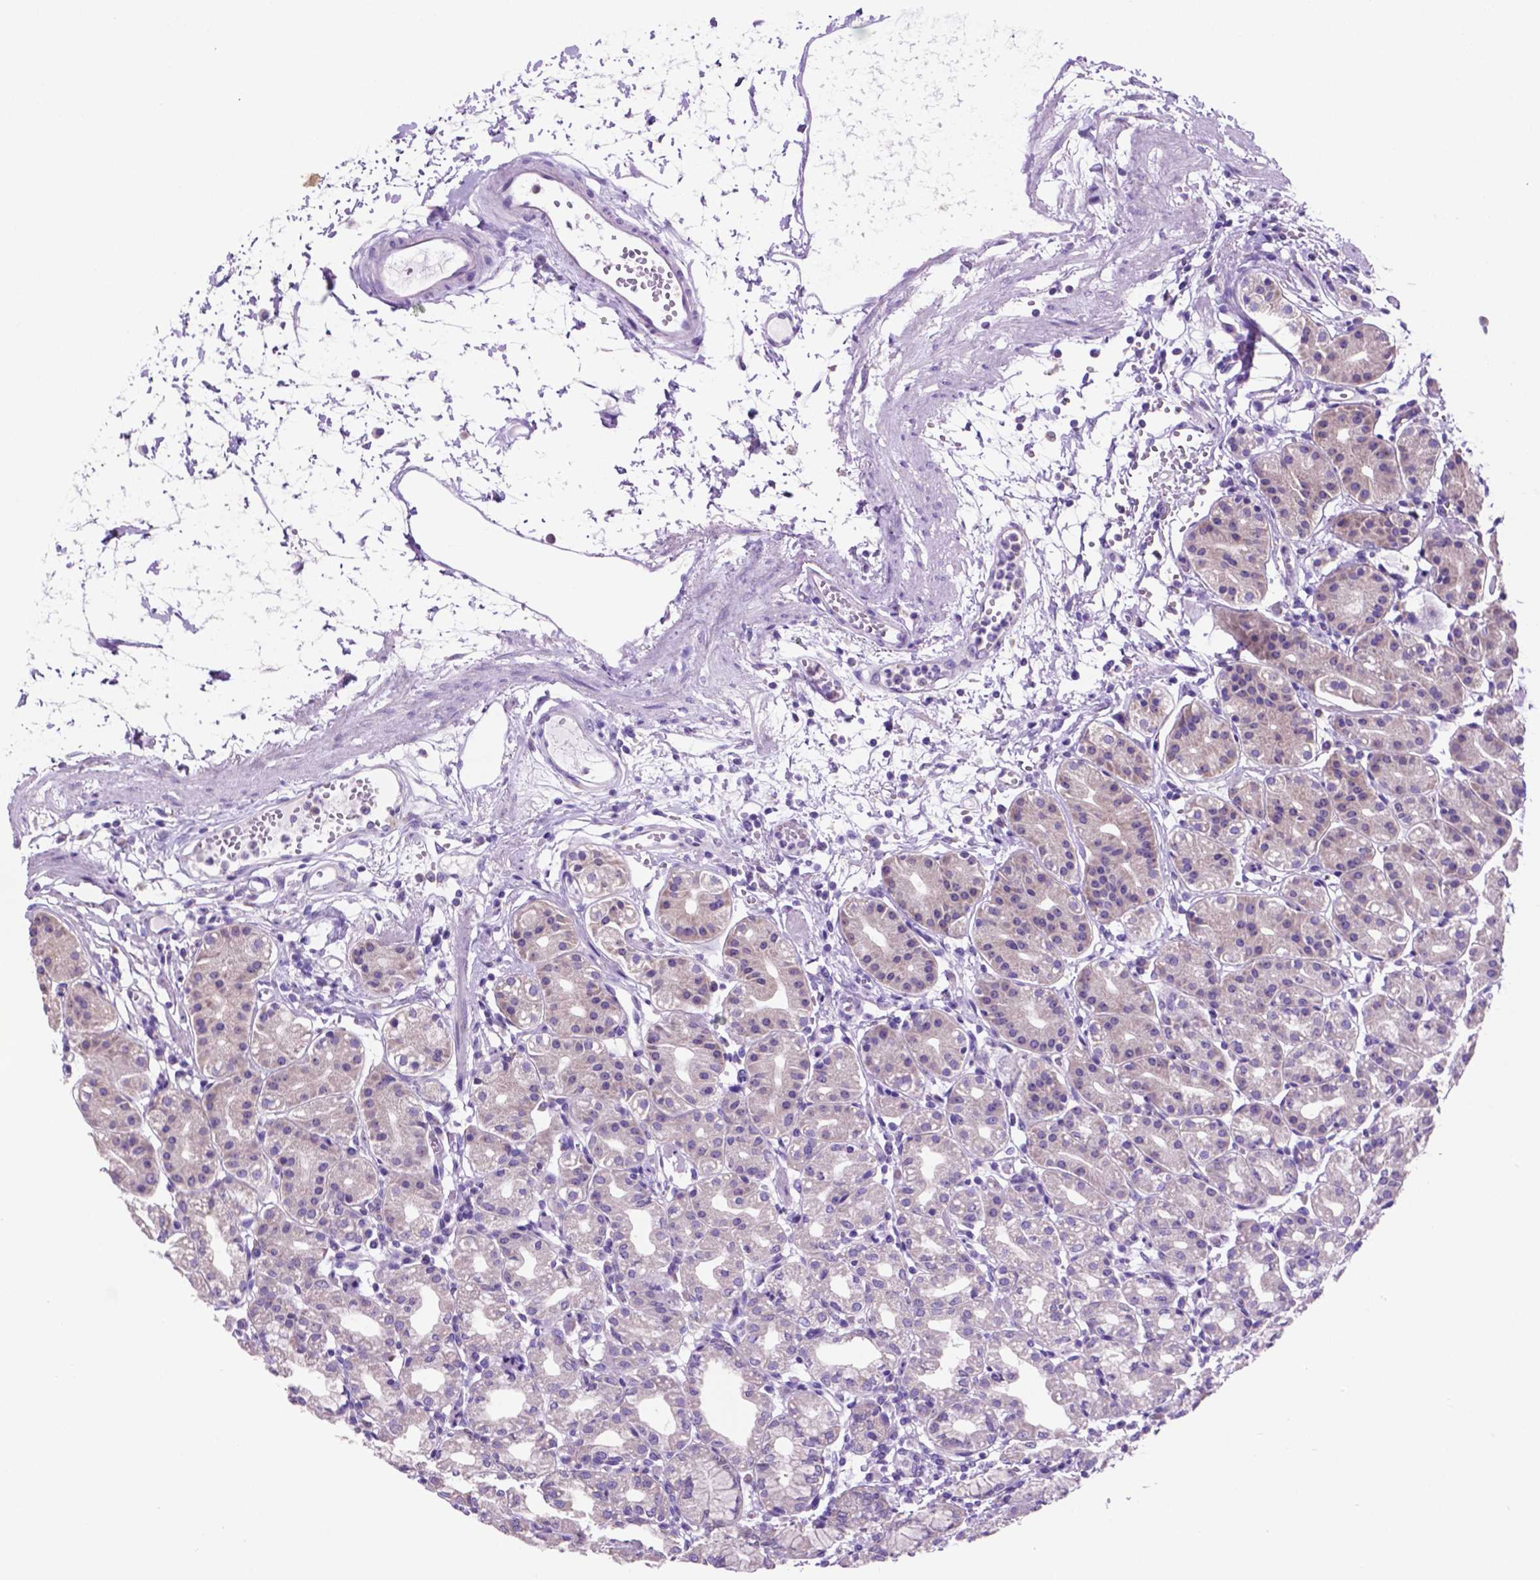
{"staining": {"intensity": "negative", "quantity": "none", "location": "none"}, "tissue": "stomach", "cell_type": "Glandular cells", "image_type": "normal", "snomed": [{"axis": "morphology", "description": "Normal tissue, NOS"}, {"axis": "topography", "description": "Skeletal muscle"}, {"axis": "topography", "description": "Stomach"}], "caption": "An image of stomach stained for a protein reveals no brown staining in glandular cells.", "gene": "SPDYA", "patient": {"sex": "female", "age": 57}}